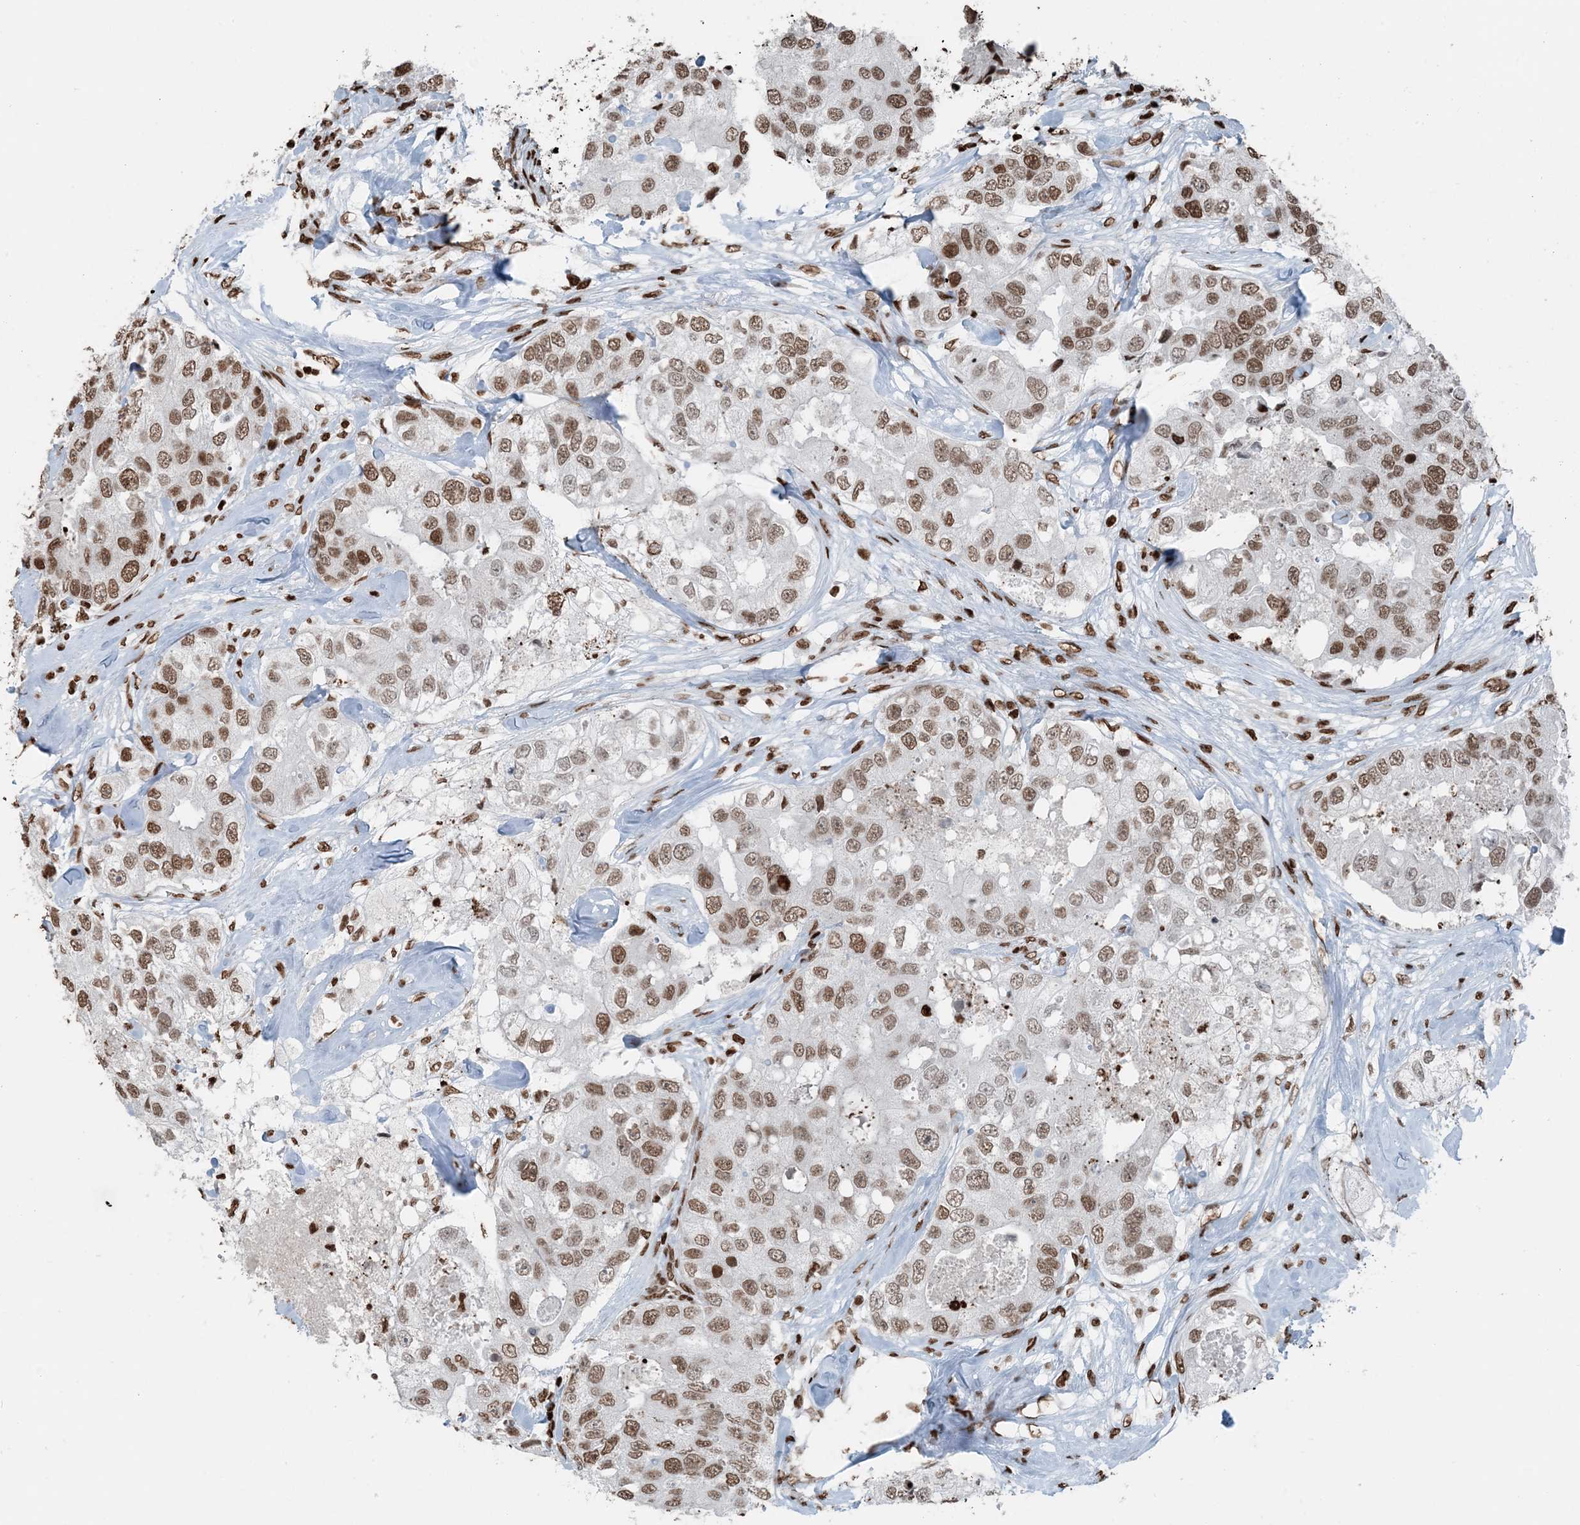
{"staining": {"intensity": "moderate", "quantity": ">75%", "location": "nuclear"}, "tissue": "breast cancer", "cell_type": "Tumor cells", "image_type": "cancer", "snomed": [{"axis": "morphology", "description": "Duct carcinoma"}, {"axis": "topography", "description": "Breast"}], "caption": "Invasive ductal carcinoma (breast) stained for a protein displays moderate nuclear positivity in tumor cells. The protein is stained brown, and the nuclei are stained in blue (DAB (3,3'-diaminobenzidine) IHC with brightfield microscopy, high magnification).", "gene": "H3-3B", "patient": {"sex": "female", "age": 62}}